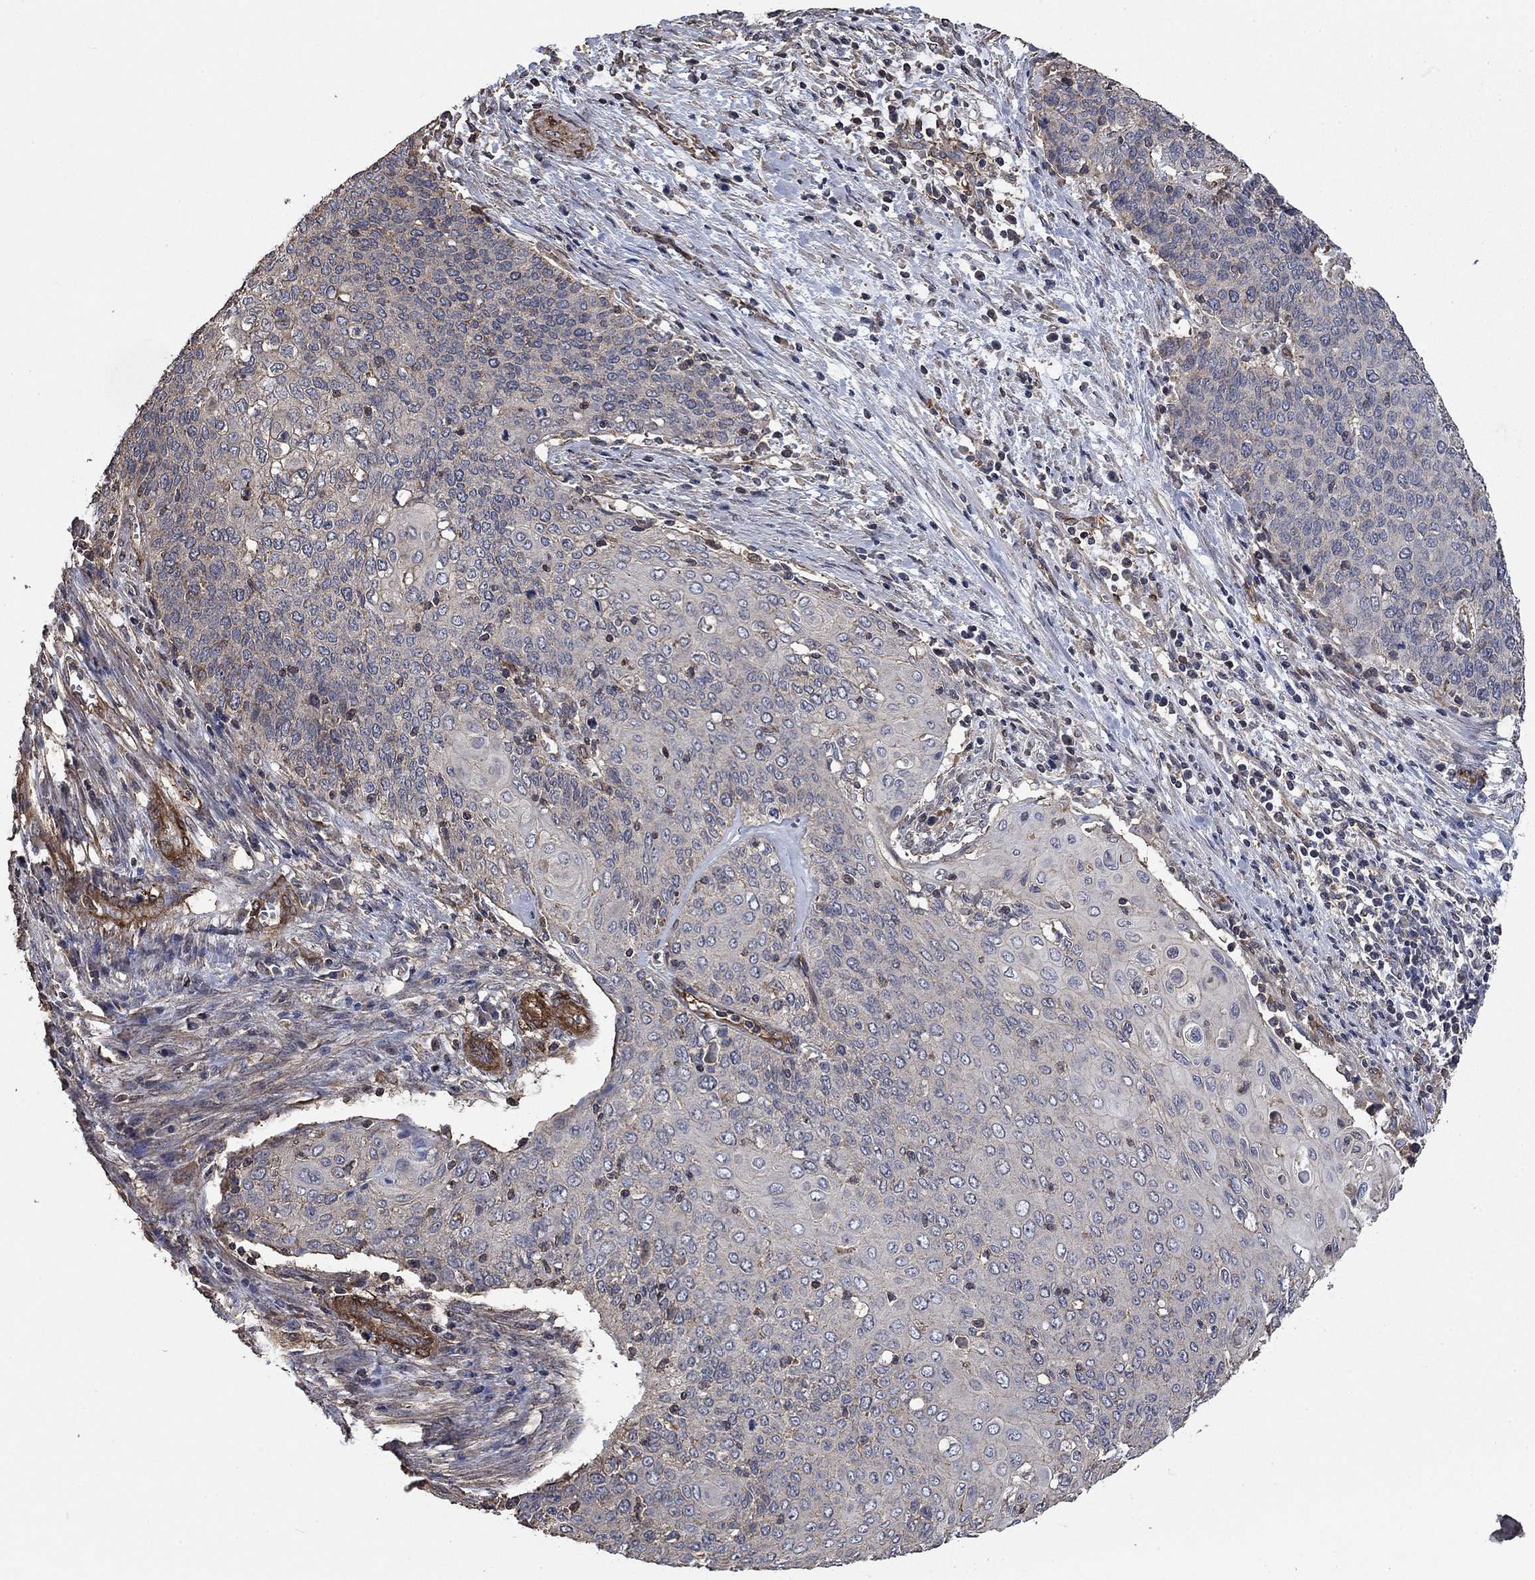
{"staining": {"intensity": "negative", "quantity": "none", "location": "none"}, "tissue": "cervical cancer", "cell_type": "Tumor cells", "image_type": "cancer", "snomed": [{"axis": "morphology", "description": "Squamous cell carcinoma, NOS"}, {"axis": "topography", "description": "Cervix"}], "caption": "DAB immunohistochemical staining of human cervical cancer (squamous cell carcinoma) exhibits no significant staining in tumor cells. (DAB (3,3'-diaminobenzidine) immunohistochemistry, high magnification).", "gene": "PDE3A", "patient": {"sex": "female", "age": 39}}